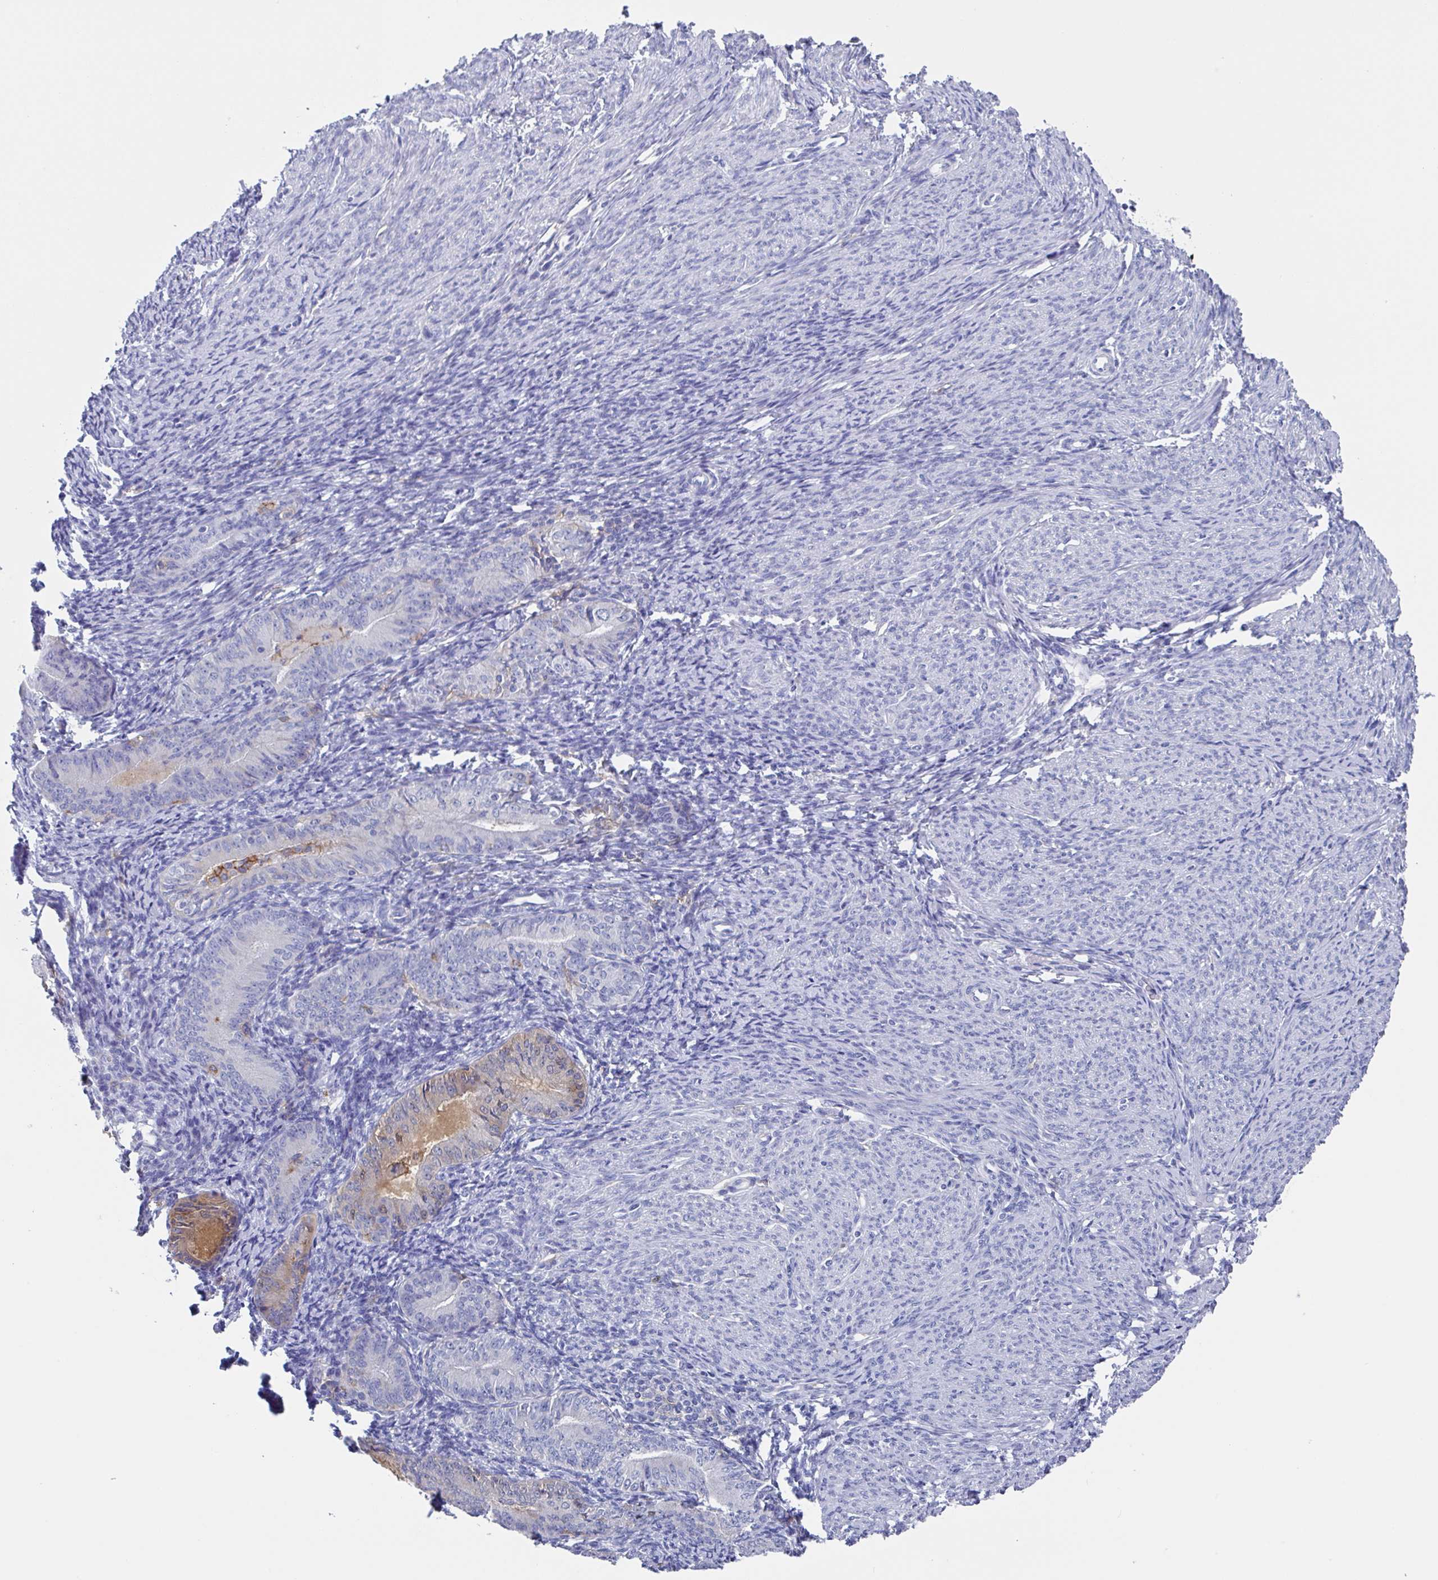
{"staining": {"intensity": "negative", "quantity": "none", "location": "none"}, "tissue": "endometrial cancer", "cell_type": "Tumor cells", "image_type": "cancer", "snomed": [{"axis": "morphology", "description": "Adenocarcinoma, NOS"}, {"axis": "topography", "description": "Endometrium"}], "caption": "Protein analysis of adenocarcinoma (endometrial) exhibits no significant positivity in tumor cells.", "gene": "FCGR3A", "patient": {"sex": "female", "age": 57}}